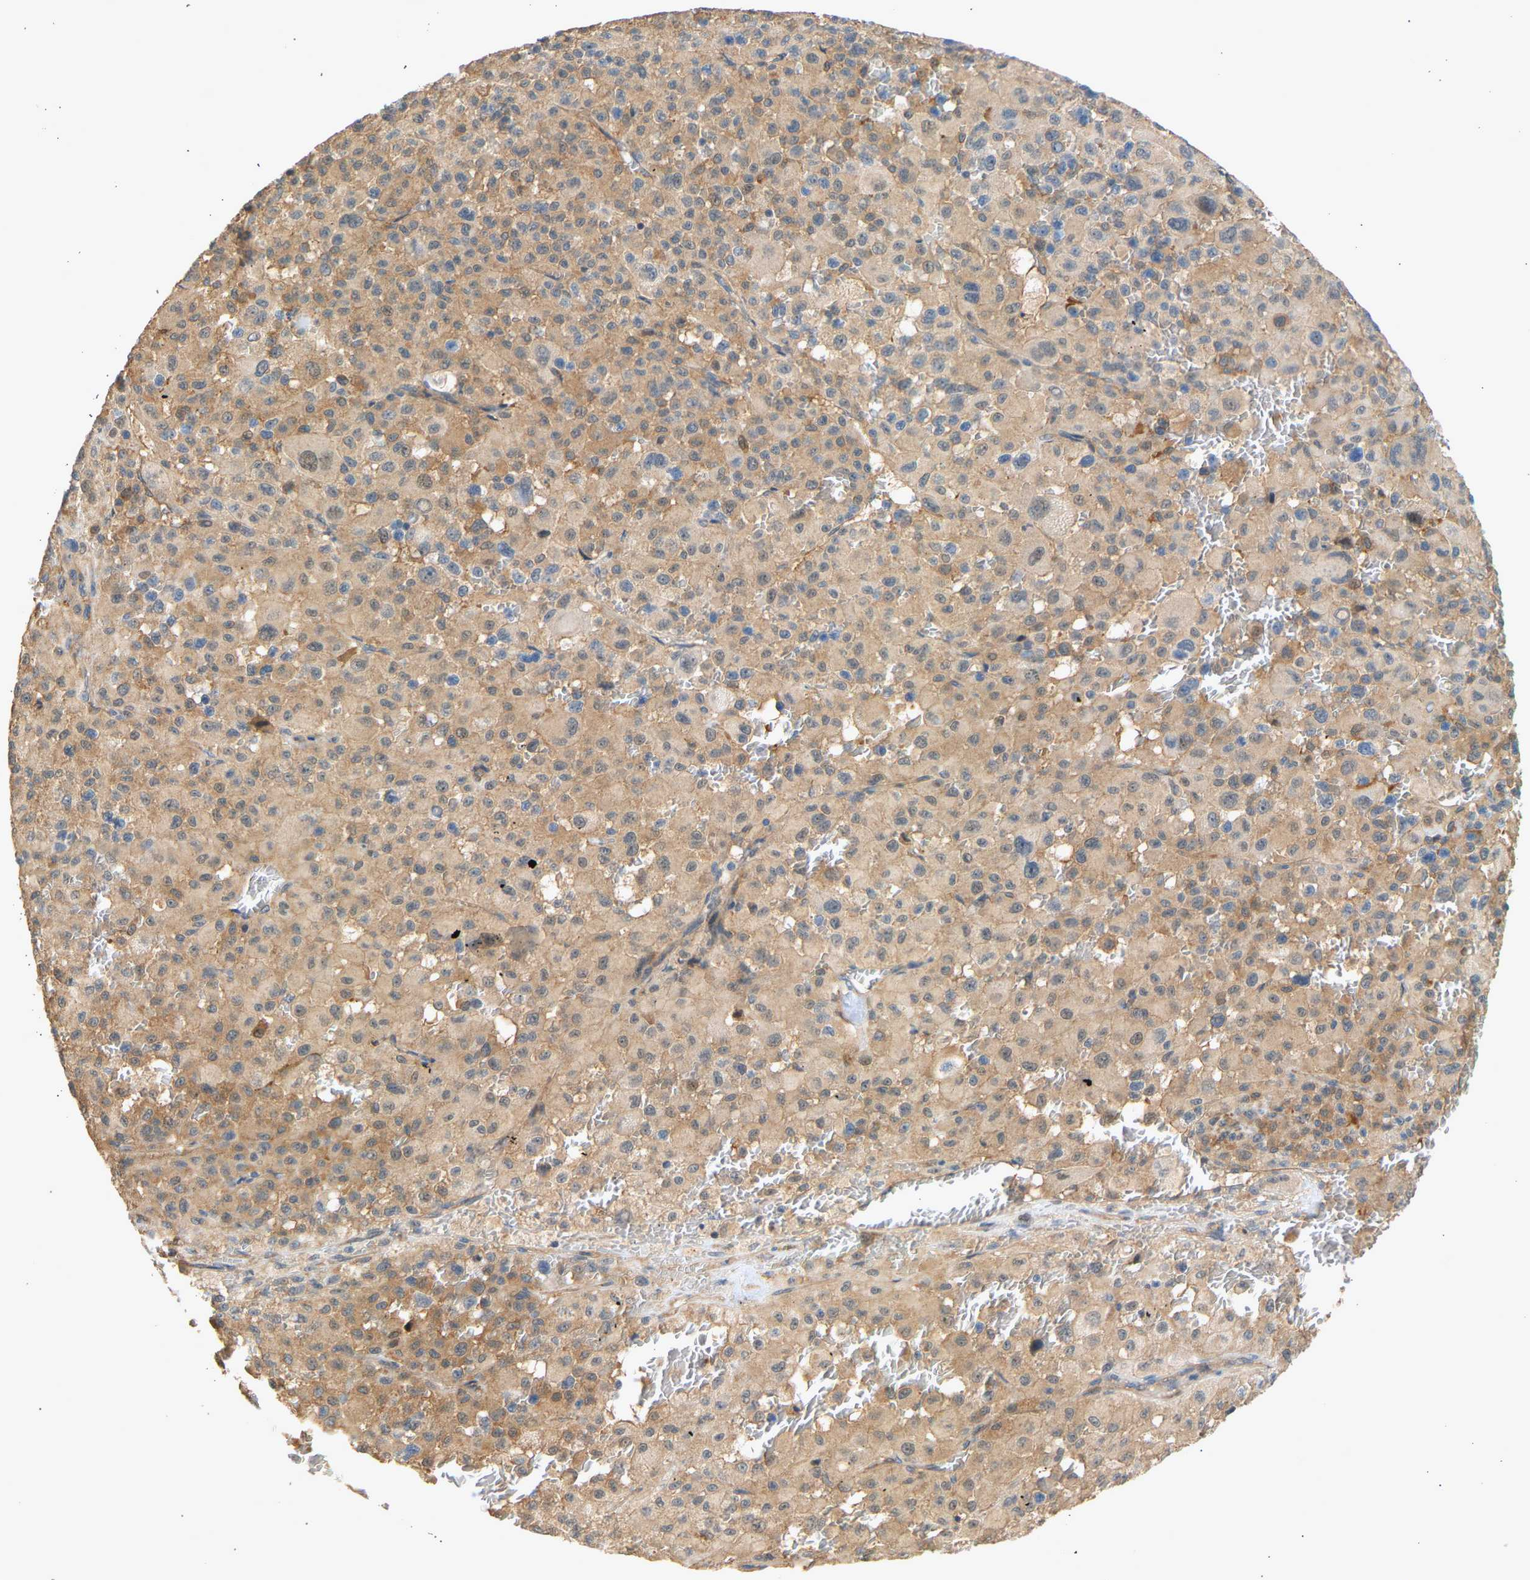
{"staining": {"intensity": "moderate", "quantity": ">75%", "location": "cytoplasmic/membranous"}, "tissue": "melanoma", "cell_type": "Tumor cells", "image_type": "cancer", "snomed": [{"axis": "morphology", "description": "Malignant melanoma, Metastatic site"}, {"axis": "topography", "description": "Skin"}], "caption": "A medium amount of moderate cytoplasmic/membranous positivity is identified in about >75% of tumor cells in melanoma tissue.", "gene": "RGL1", "patient": {"sex": "female", "age": 74}}